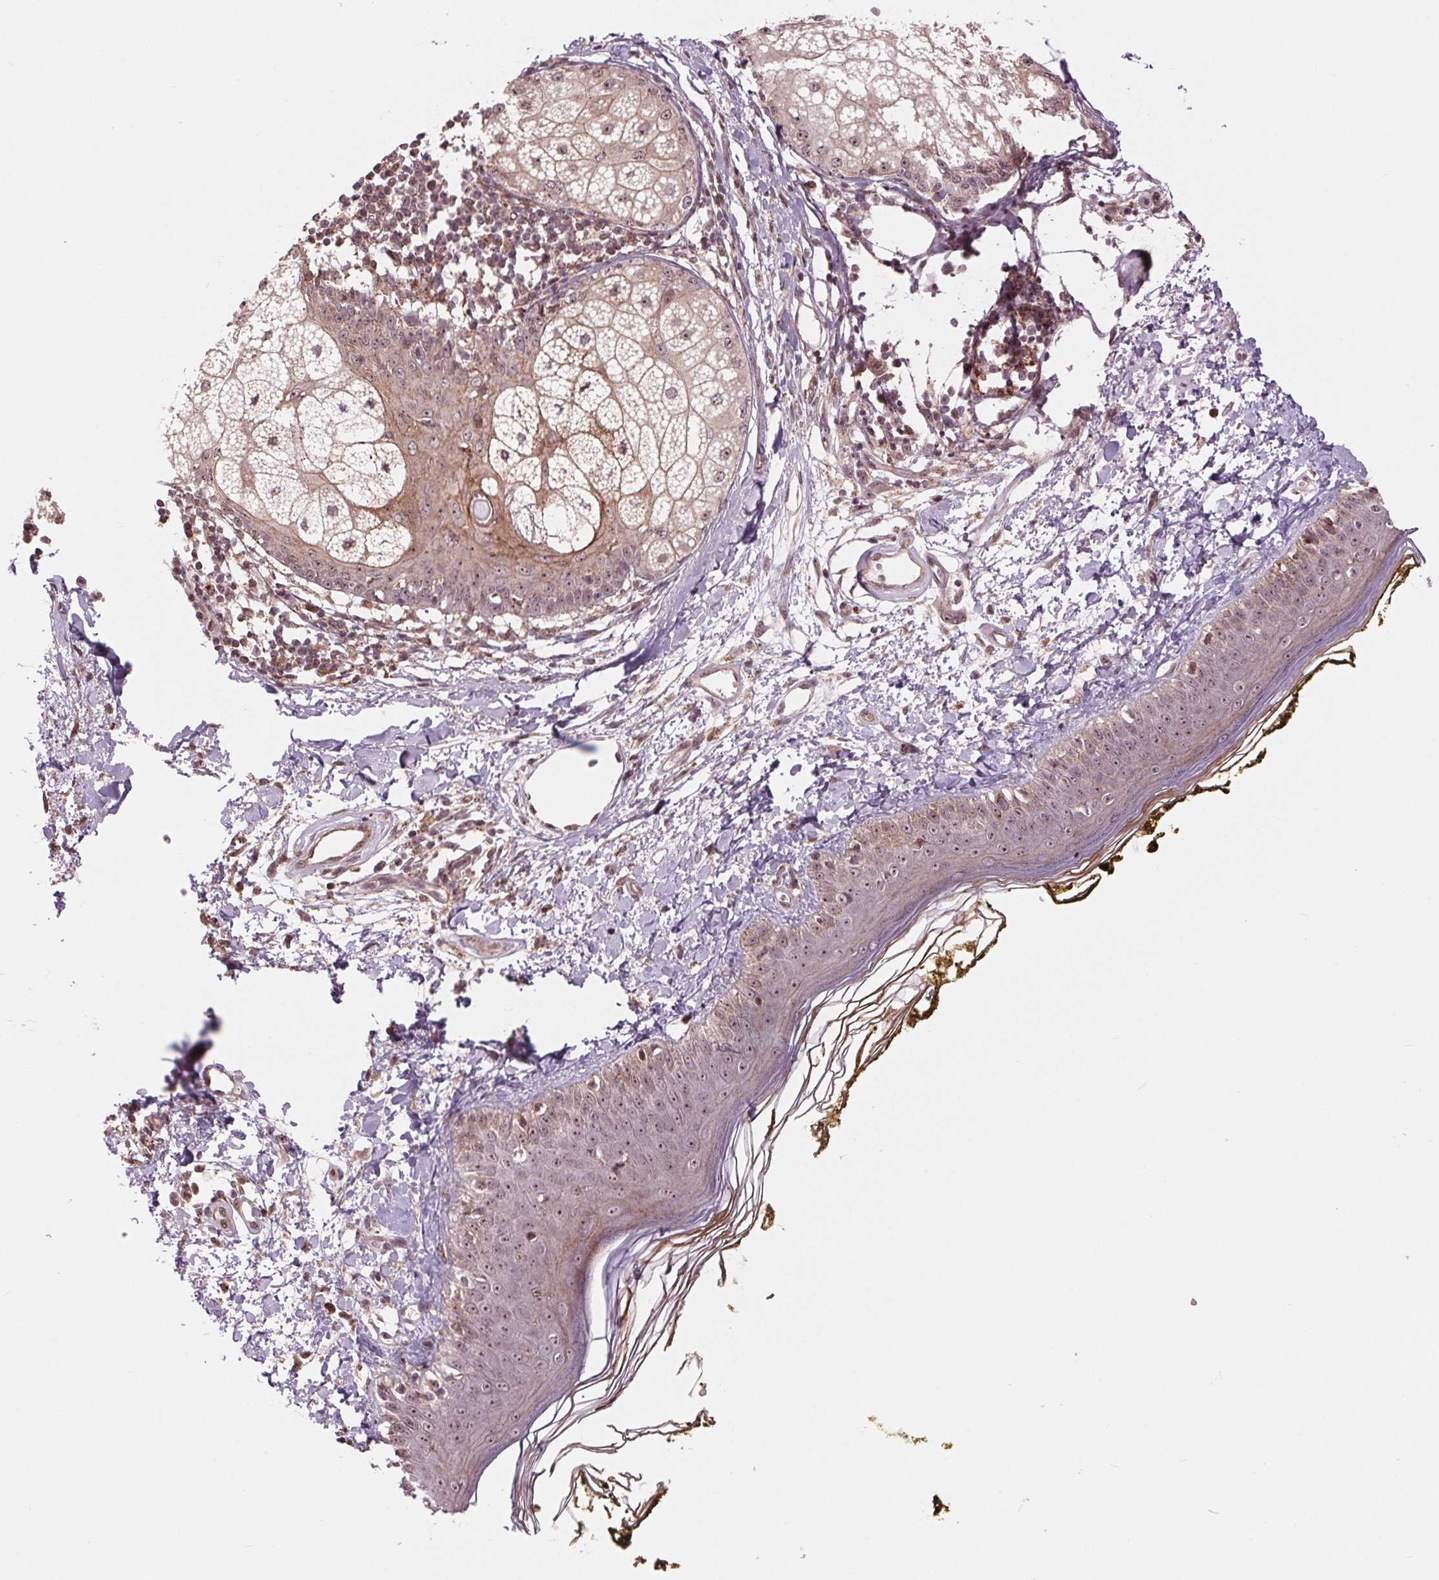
{"staining": {"intensity": "moderate", "quantity": "25%-75%", "location": "cytoplasmic/membranous,nuclear"}, "tissue": "skin", "cell_type": "Fibroblasts", "image_type": "normal", "snomed": [{"axis": "morphology", "description": "Normal tissue, NOS"}, {"axis": "topography", "description": "Skin"}], "caption": "Immunohistochemistry photomicrograph of unremarkable skin stained for a protein (brown), which exhibits medium levels of moderate cytoplasmic/membranous,nuclear staining in about 25%-75% of fibroblasts.", "gene": "CHMP4B", "patient": {"sex": "male", "age": 76}}